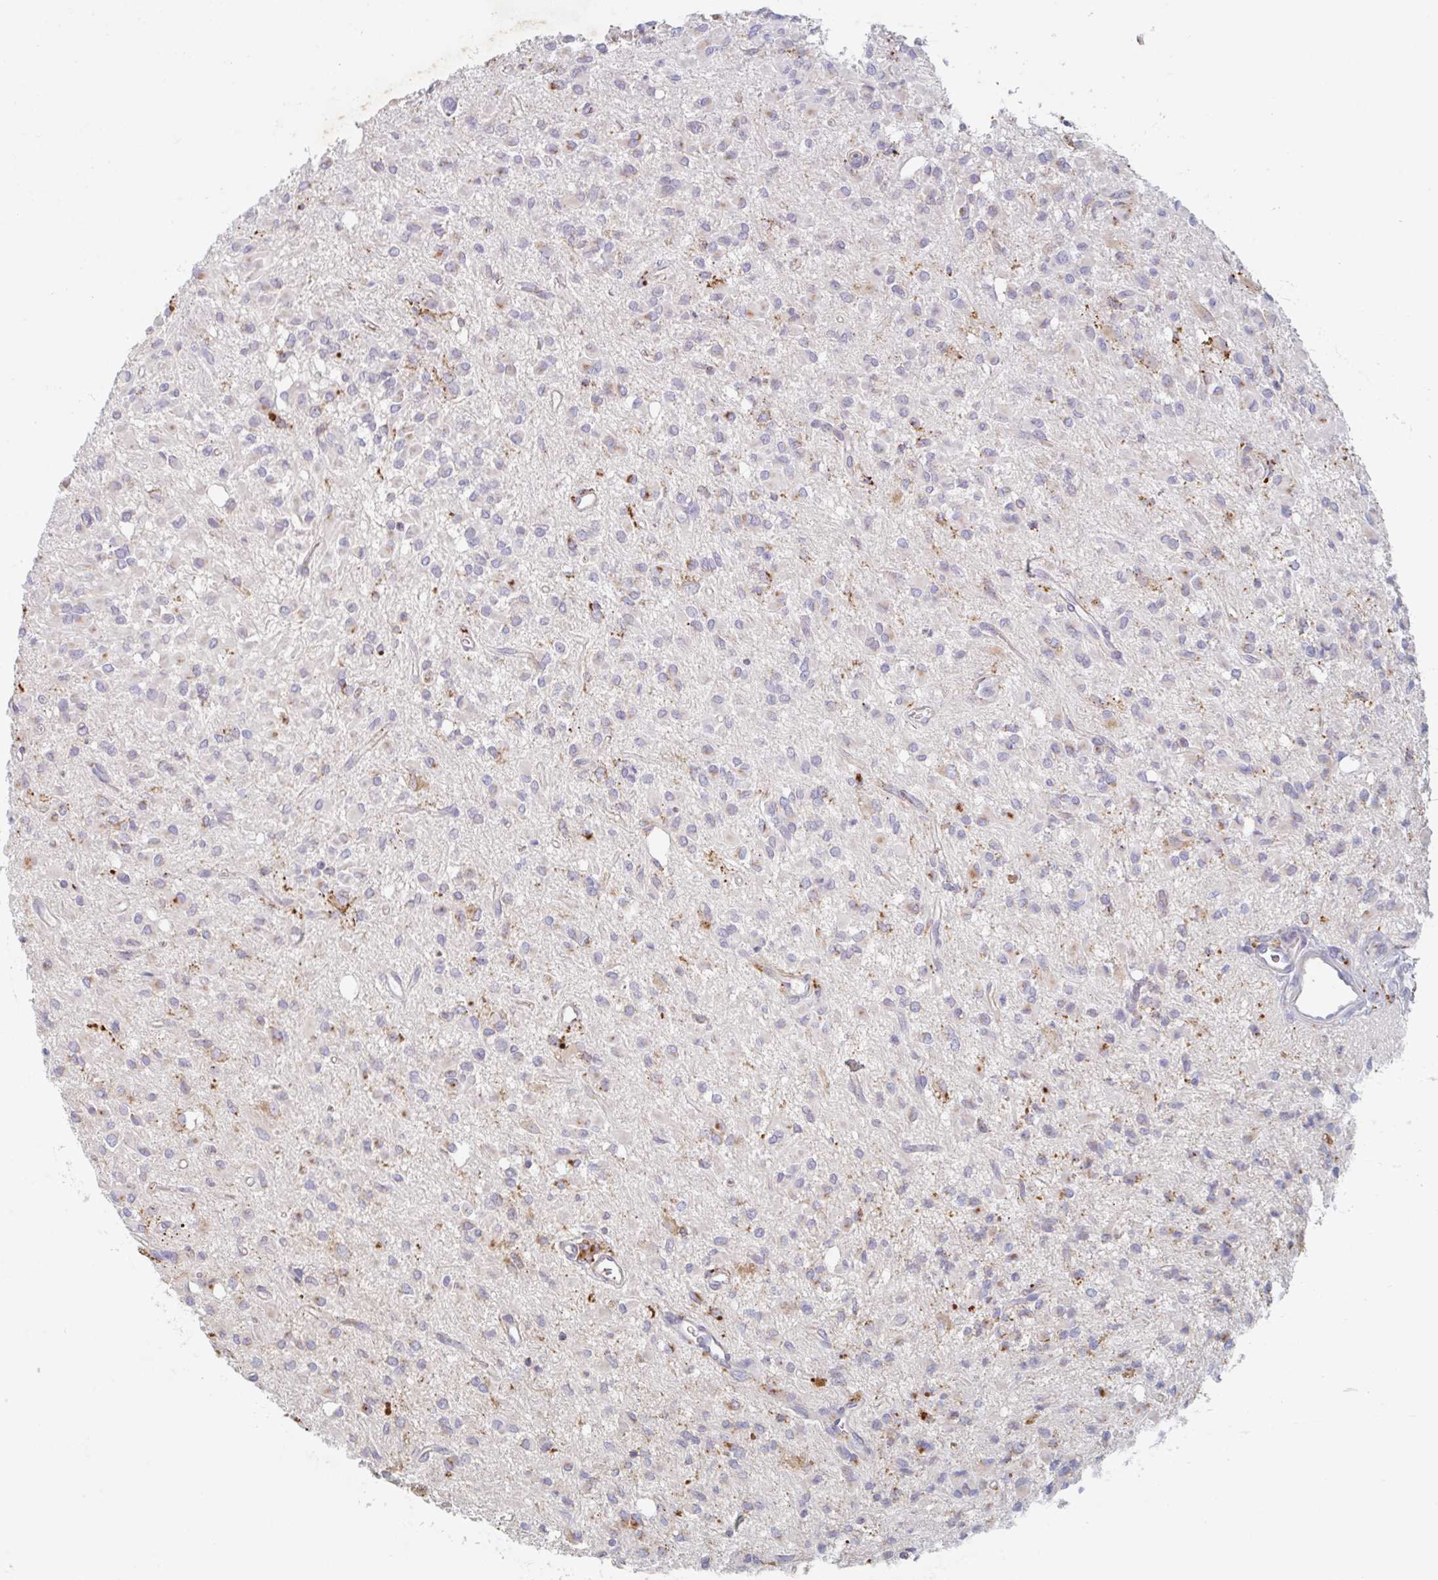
{"staining": {"intensity": "moderate", "quantity": "<25%", "location": "cytoplasmic/membranous"}, "tissue": "glioma", "cell_type": "Tumor cells", "image_type": "cancer", "snomed": [{"axis": "morphology", "description": "Glioma, malignant, Low grade"}, {"axis": "topography", "description": "Brain"}], "caption": "IHC image of neoplastic tissue: human low-grade glioma (malignant) stained using immunohistochemistry displays low levels of moderate protein expression localized specifically in the cytoplasmic/membranous of tumor cells, appearing as a cytoplasmic/membranous brown color.", "gene": "MANBA", "patient": {"sex": "female", "age": 33}}